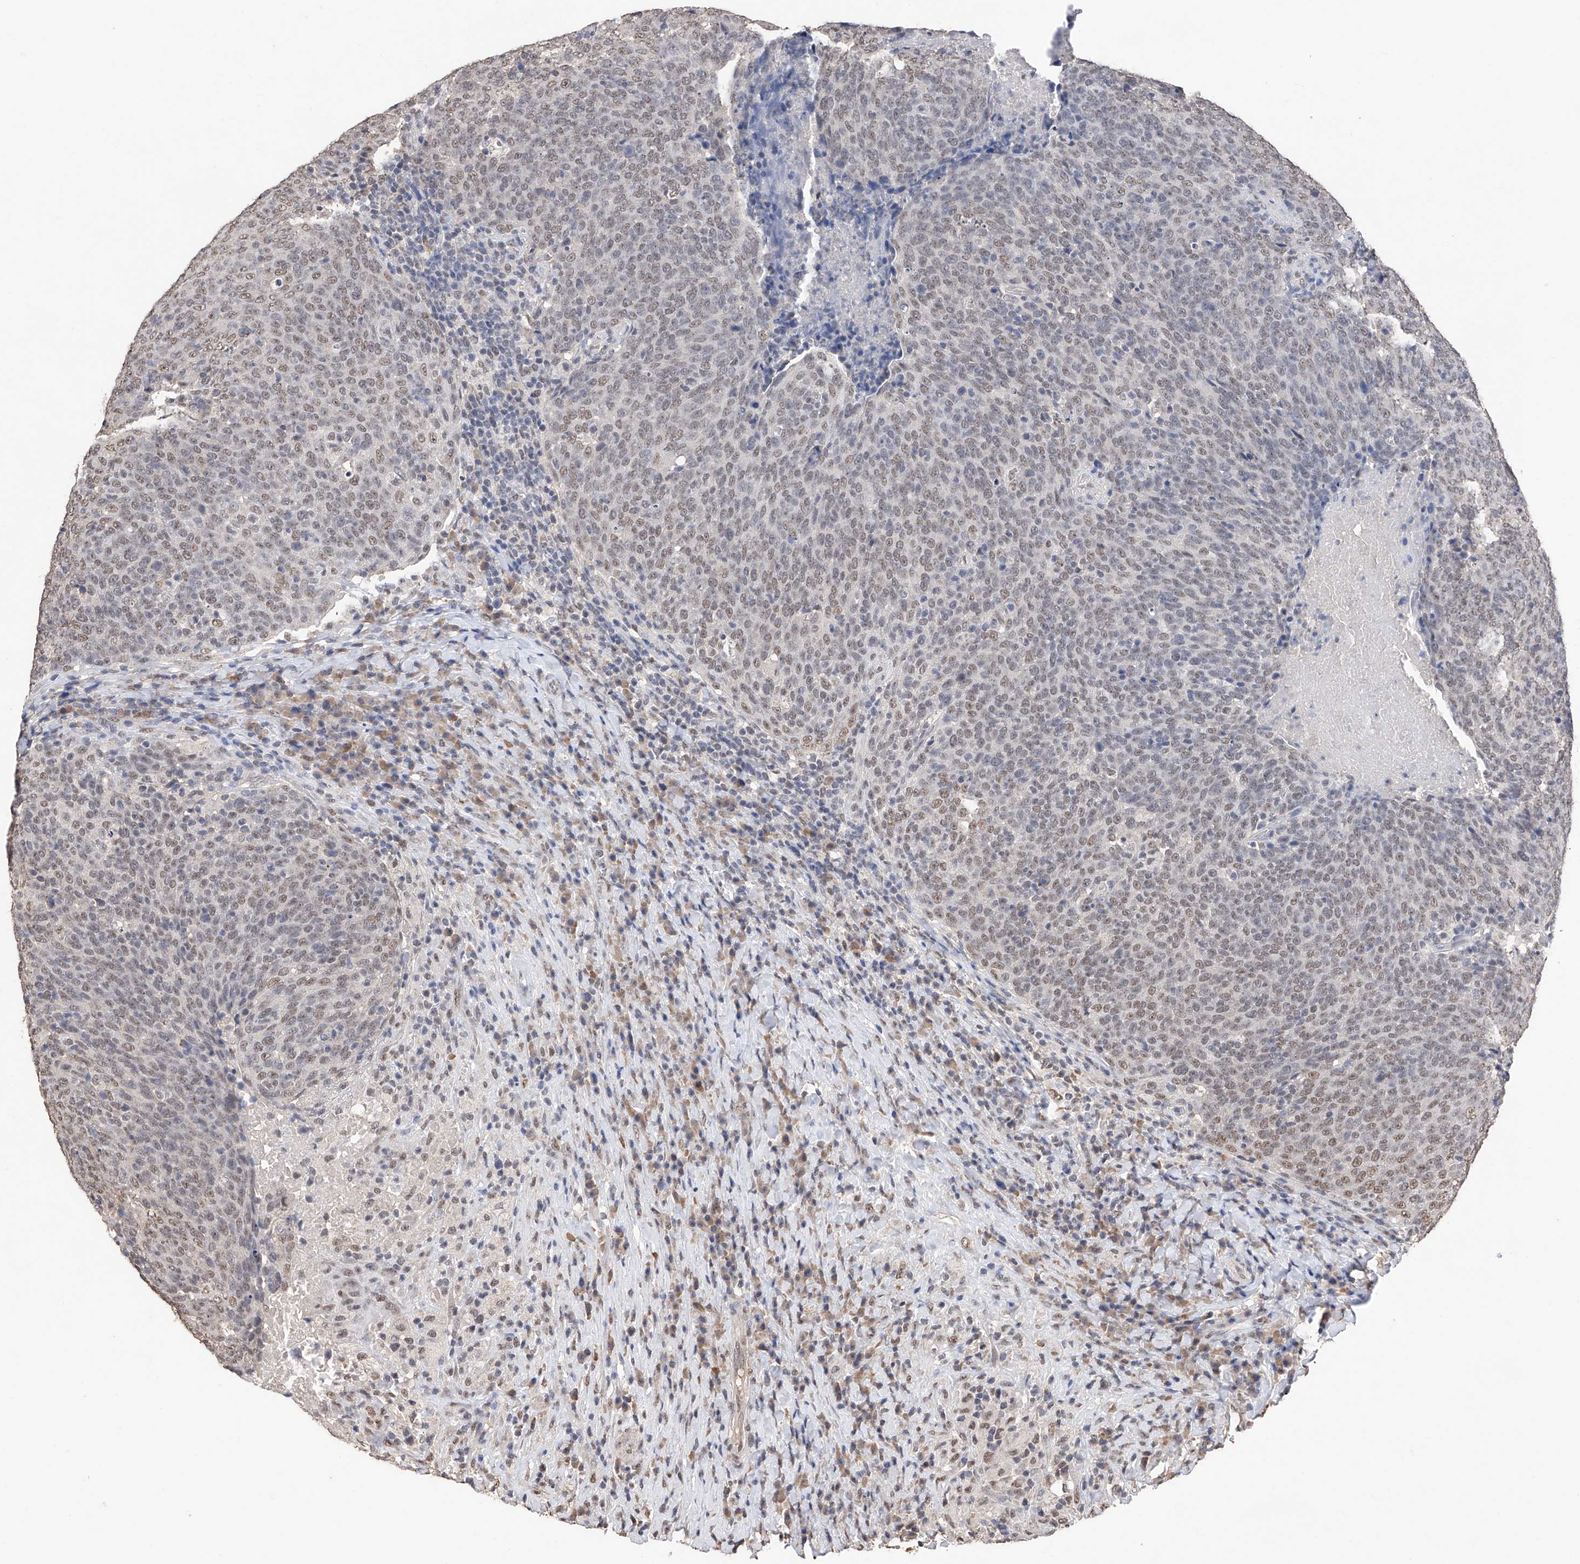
{"staining": {"intensity": "weak", "quantity": ">75%", "location": "nuclear"}, "tissue": "head and neck cancer", "cell_type": "Tumor cells", "image_type": "cancer", "snomed": [{"axis": "morphology", "description": "Squamous cell carcinoma, NOS"}, {"axis": "morphology", "description": "Squamous cell carcinoma, metastatic, NOS"}, {"axis": "topography", "description": "Lymph node"}, {"axis": "topography", "description": "Head-Neck"}], "caption": "Weak nuclear protein positivity is seen in about >75% of tumor cells in head and neck squamous cell carcinoma.", "gene": "DMAP1", "patient": {"sex": "male", "age": 62}}